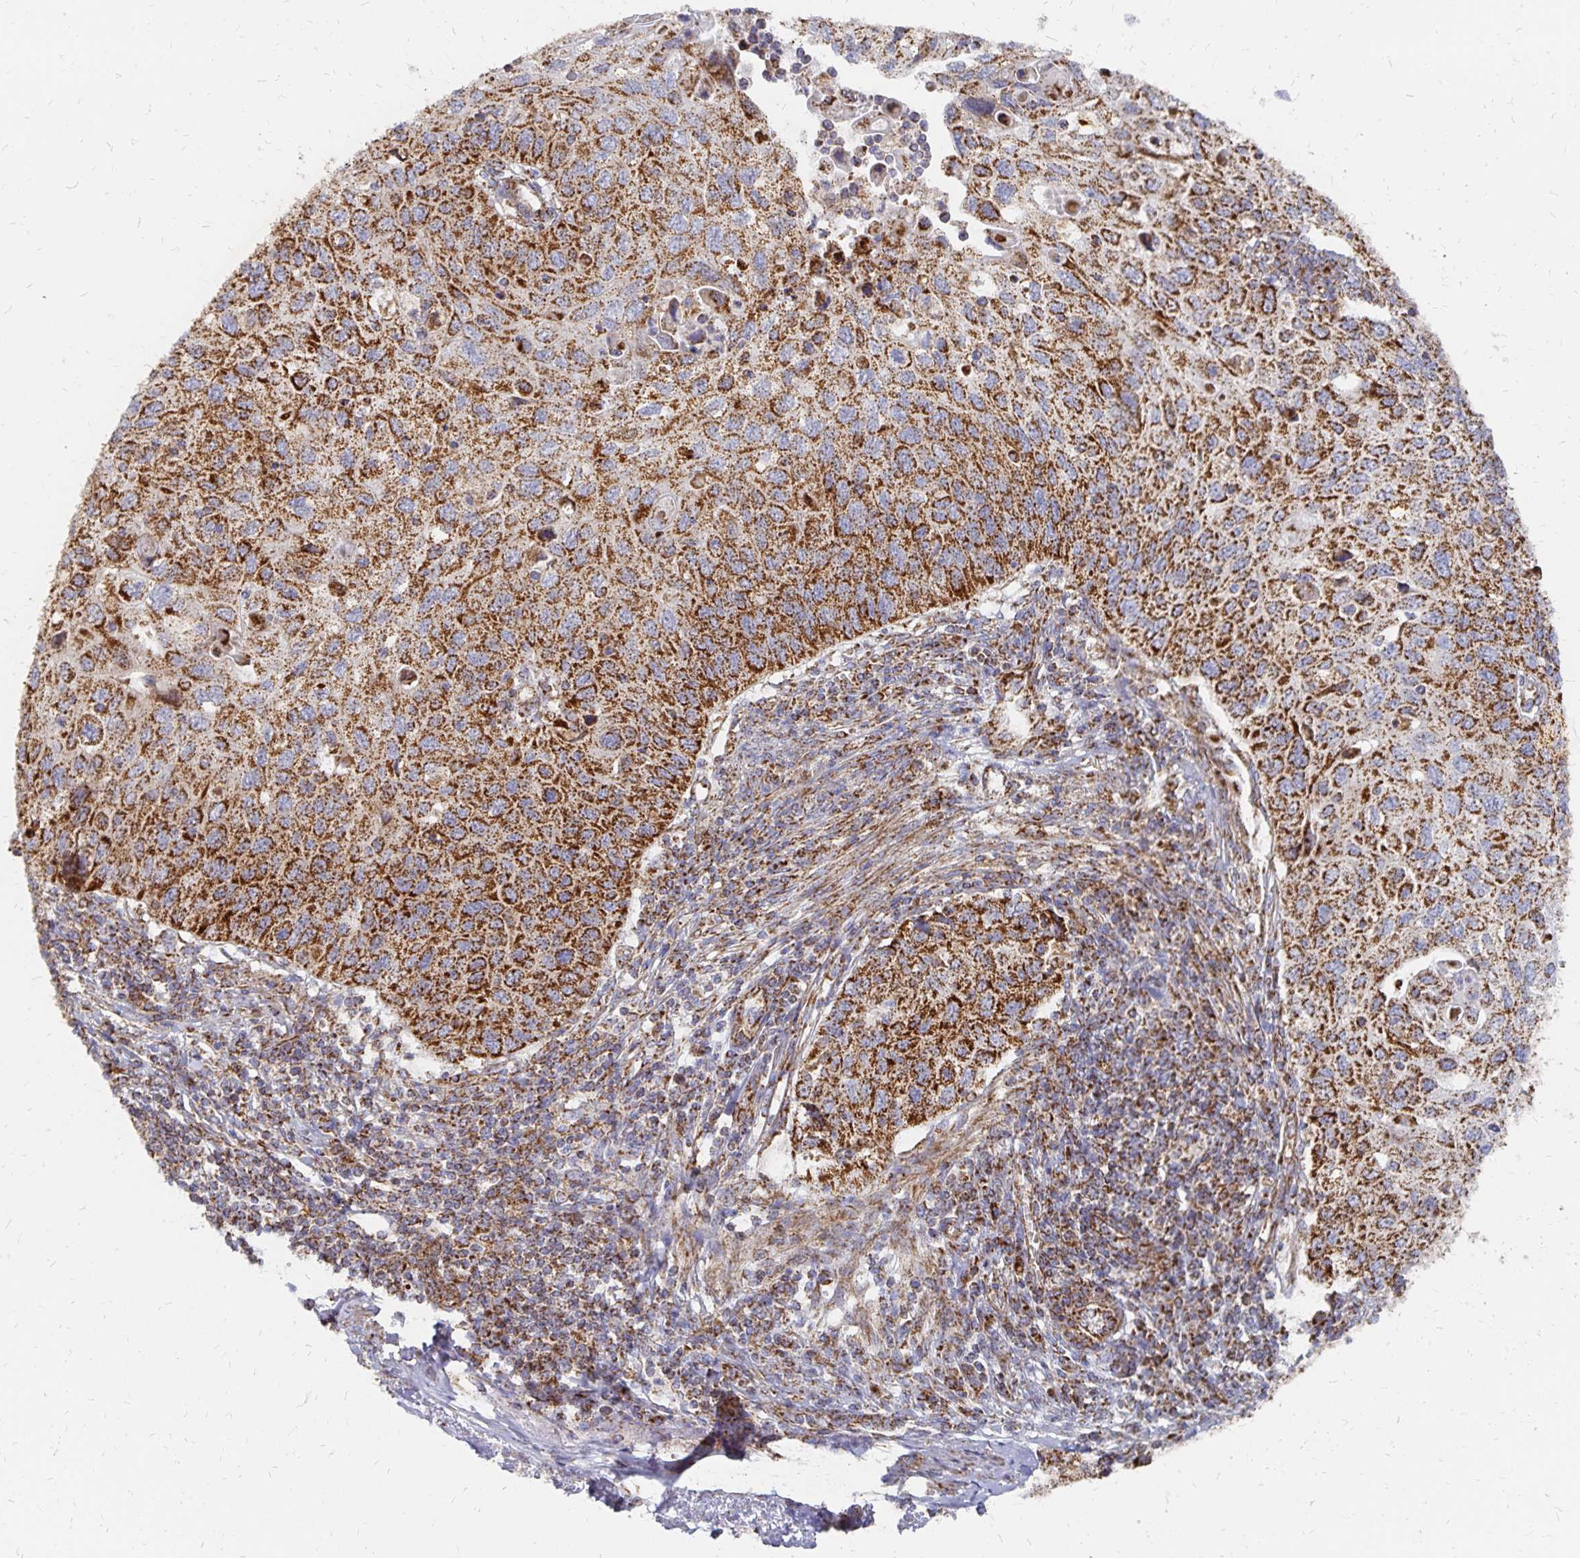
{"staining": {"intensity": "strong", "quantity": ">75%", "location": "cytoplasmic/membranous"}, "tissue": "cervical cancer", "cell_type": "Tumor cells", "image_type": "cancer", "snomed": [{"axis": "morphology", "description": "Squamous cell carcinoma, NOS"}, {"axis": "topography", "description": "Cervix"}], "caption": "Squamous cell carcinoma (cervical) was stained to show a protein in brown. There is high levels of strong cytoplasmic/membranous expression in approximately >75% of tumor cells.", "gene": "STOML2", "patient": {"sex": "female", "age": 70}}